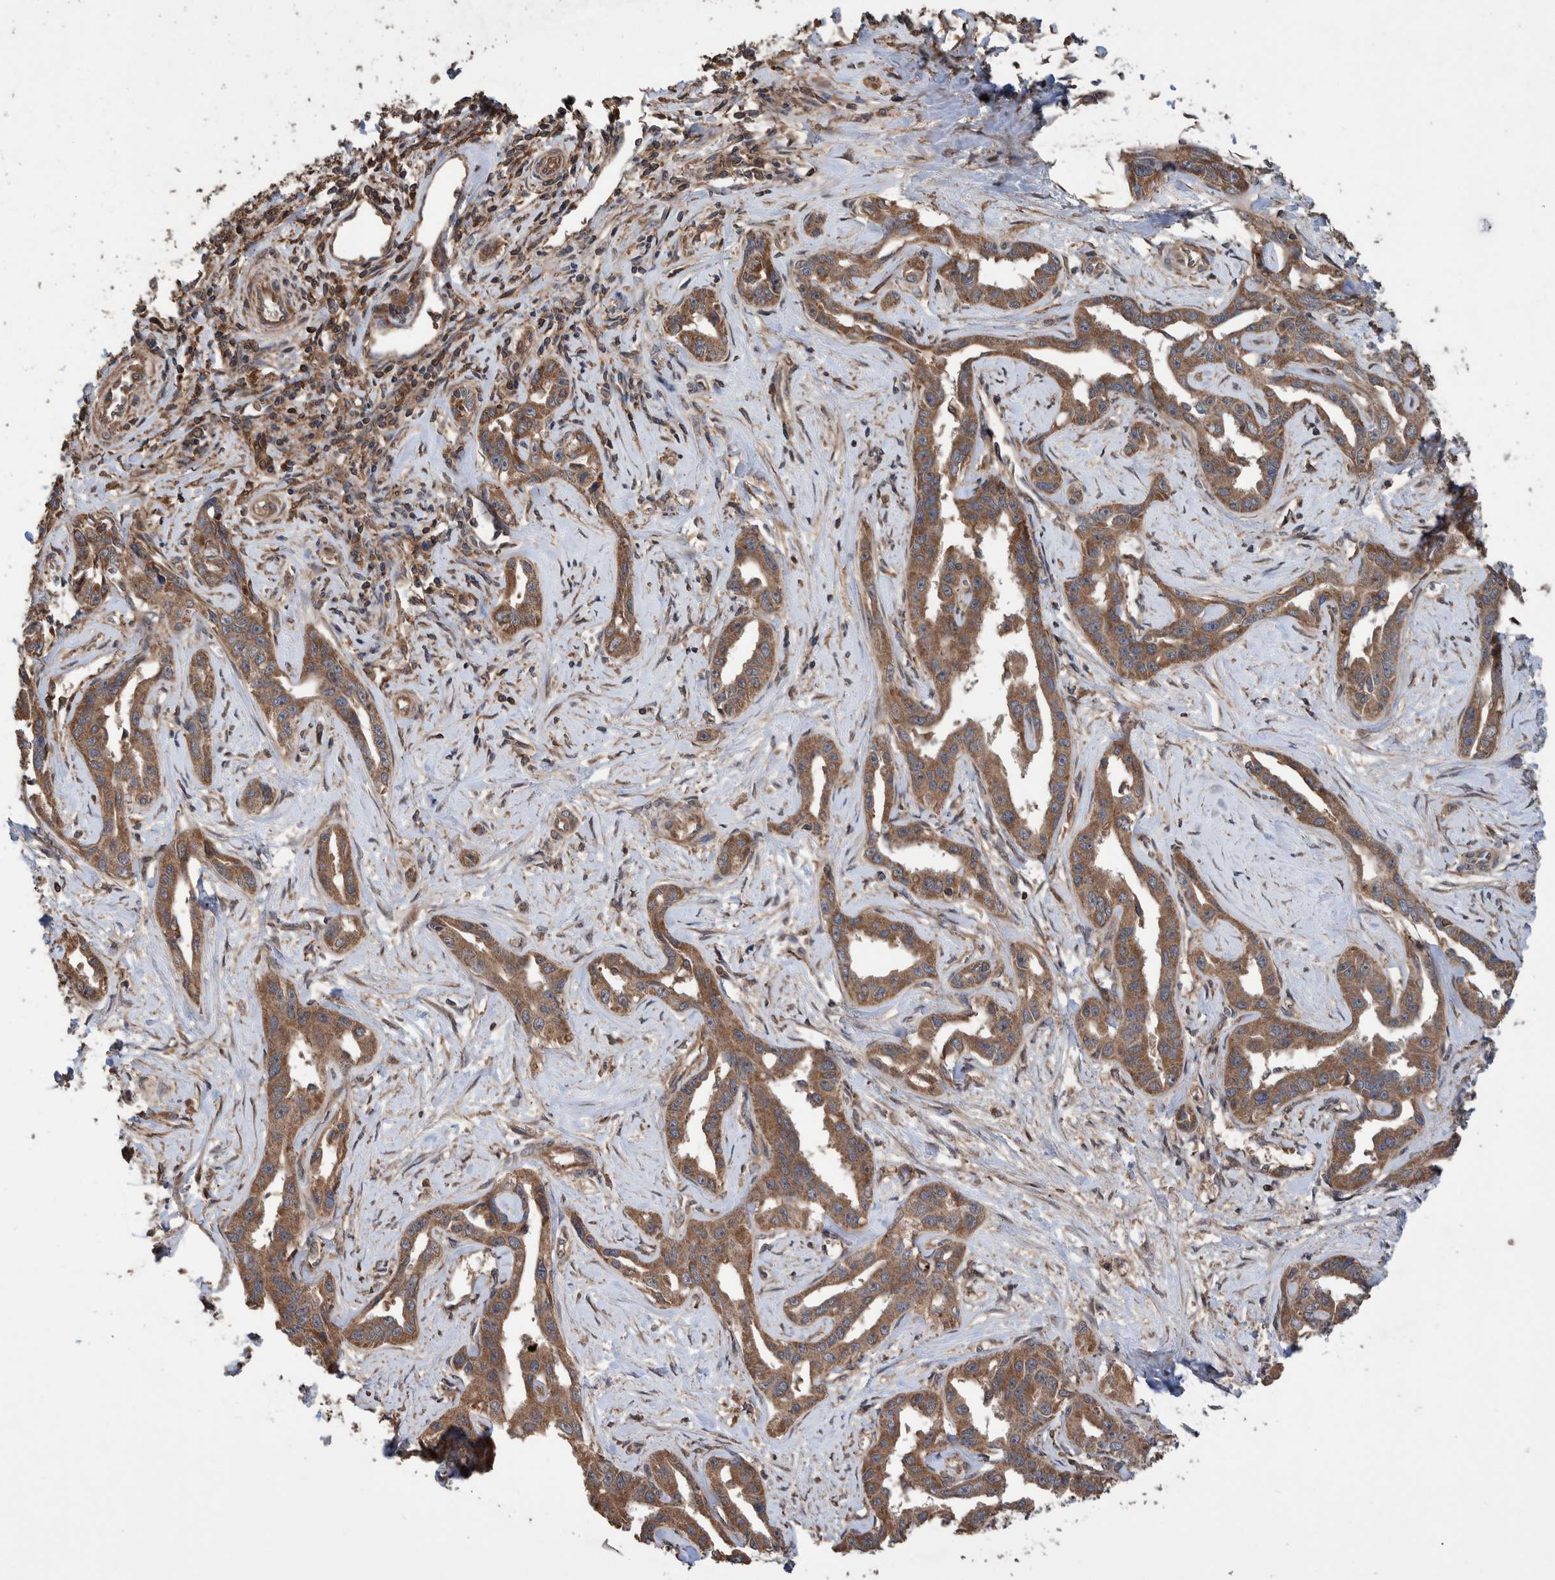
{"staining": {"intensity": "moderate", "quantity": ">75%", "location": "cytoplasmic/membranous"}, "tissue": "liver cancer", "cell_type": "Tumor cells", "image_type": "cancer", "snomed": [{"axis": "morphology", "description": "Cholangiocarcinoma"}, {"axis": "topography", "description": "Liver"}], "caption": "Approximately >75% of tumor cells in liver cancer (cholangiocarcinoma) demonstrate moderate cytoplasmic/membranous protein expression as visualized by brown immunohistochemical staining.", "gene": "TRIM16", "patient": {"sex": "male", "age": 59}}